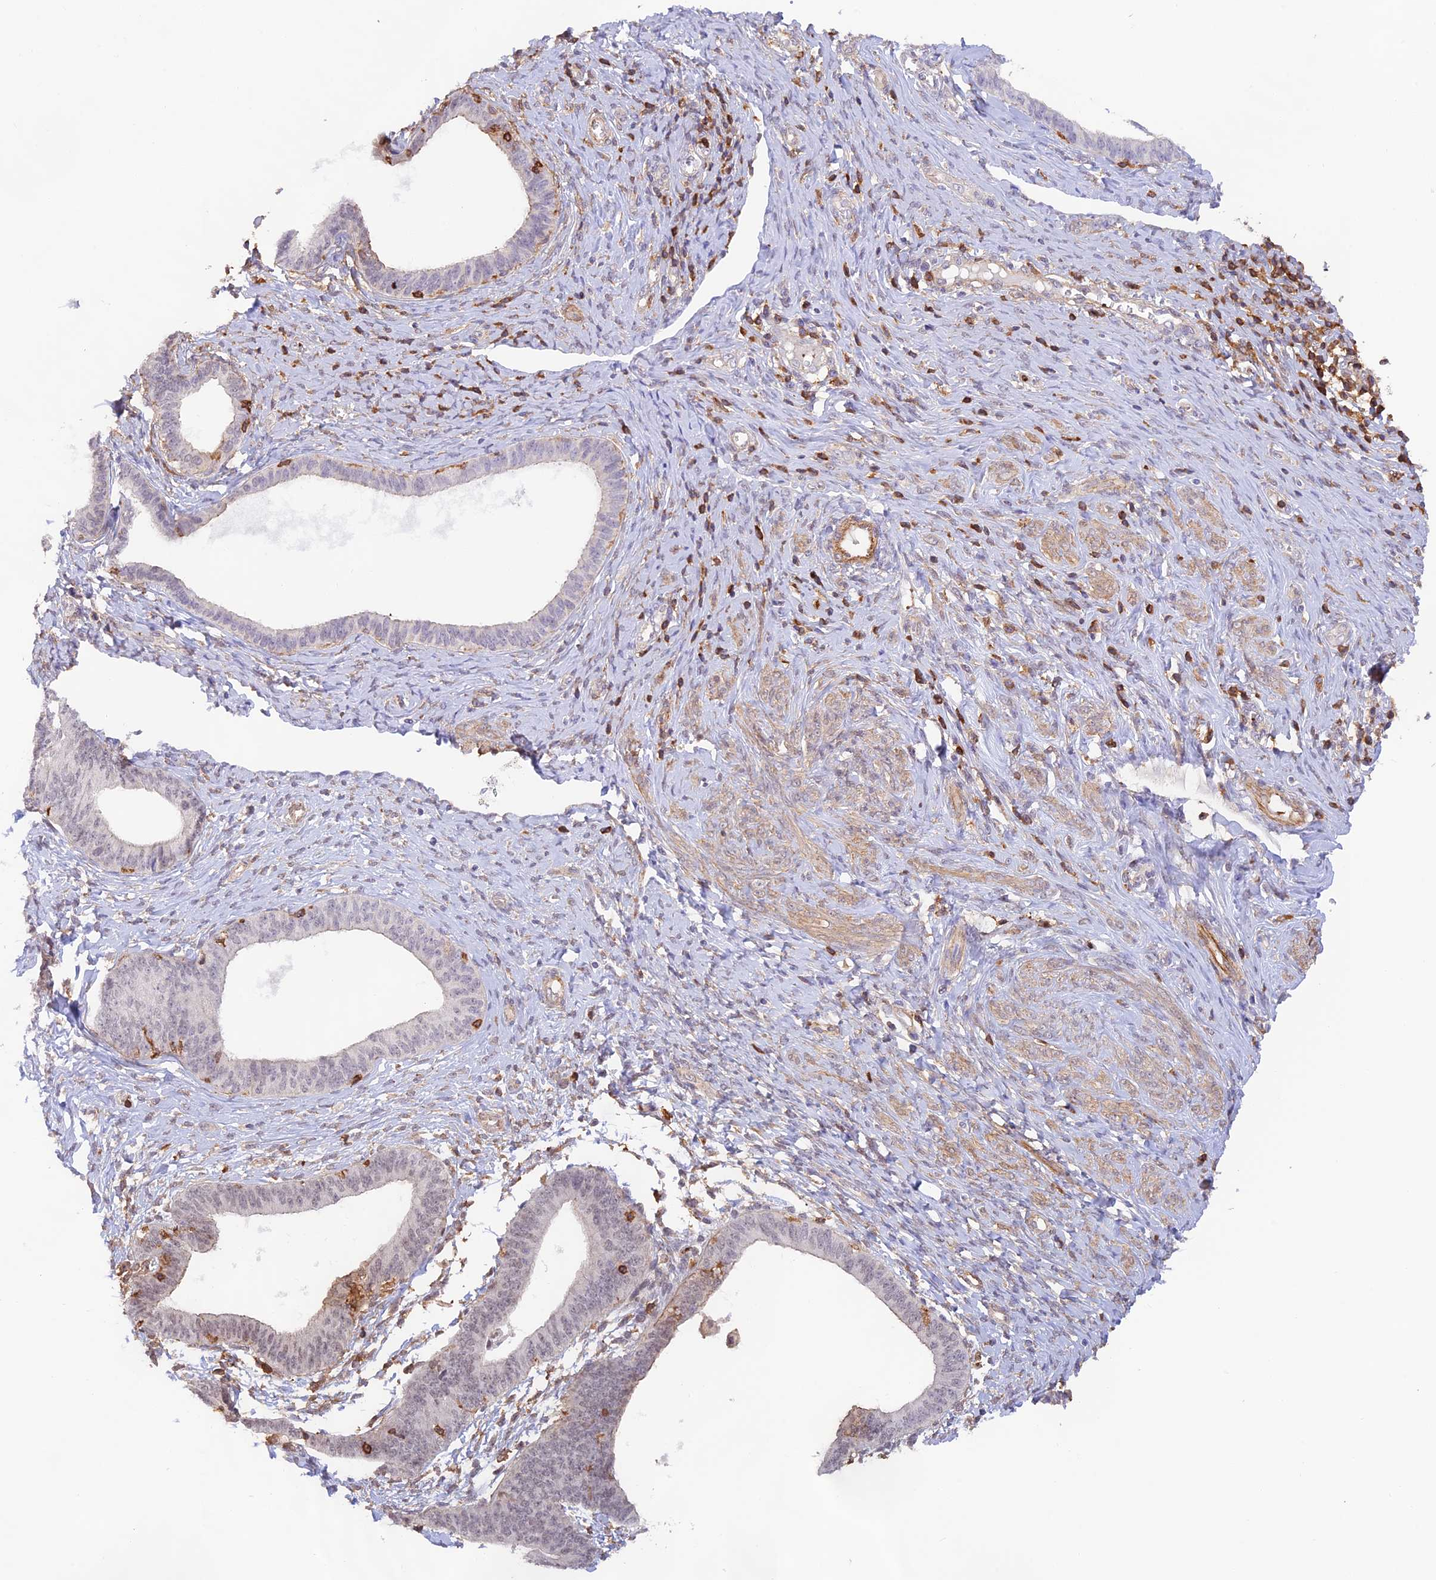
{"staining": {"intensity": "moderate", "quantity": "25%-75%", "location": "nuclear"}, "tissue": "endometrial cancer", "cell_type": "Tumor cells", "image_type": "cancer", "snomed": [{"axis": "morphology", "description": "Adenocarcinoma, NOS"}, {"axis": "topography", "description": "Endometrium"}], "caption": "This micrograph demonstrates IHC staining of human endometrial adenocarcinoma, with medium moderate nuclear expression in approximately 25%-75% of tumor cells.", "gene": "DENND1C", "patient": {"sex": "female", "age": 79}}